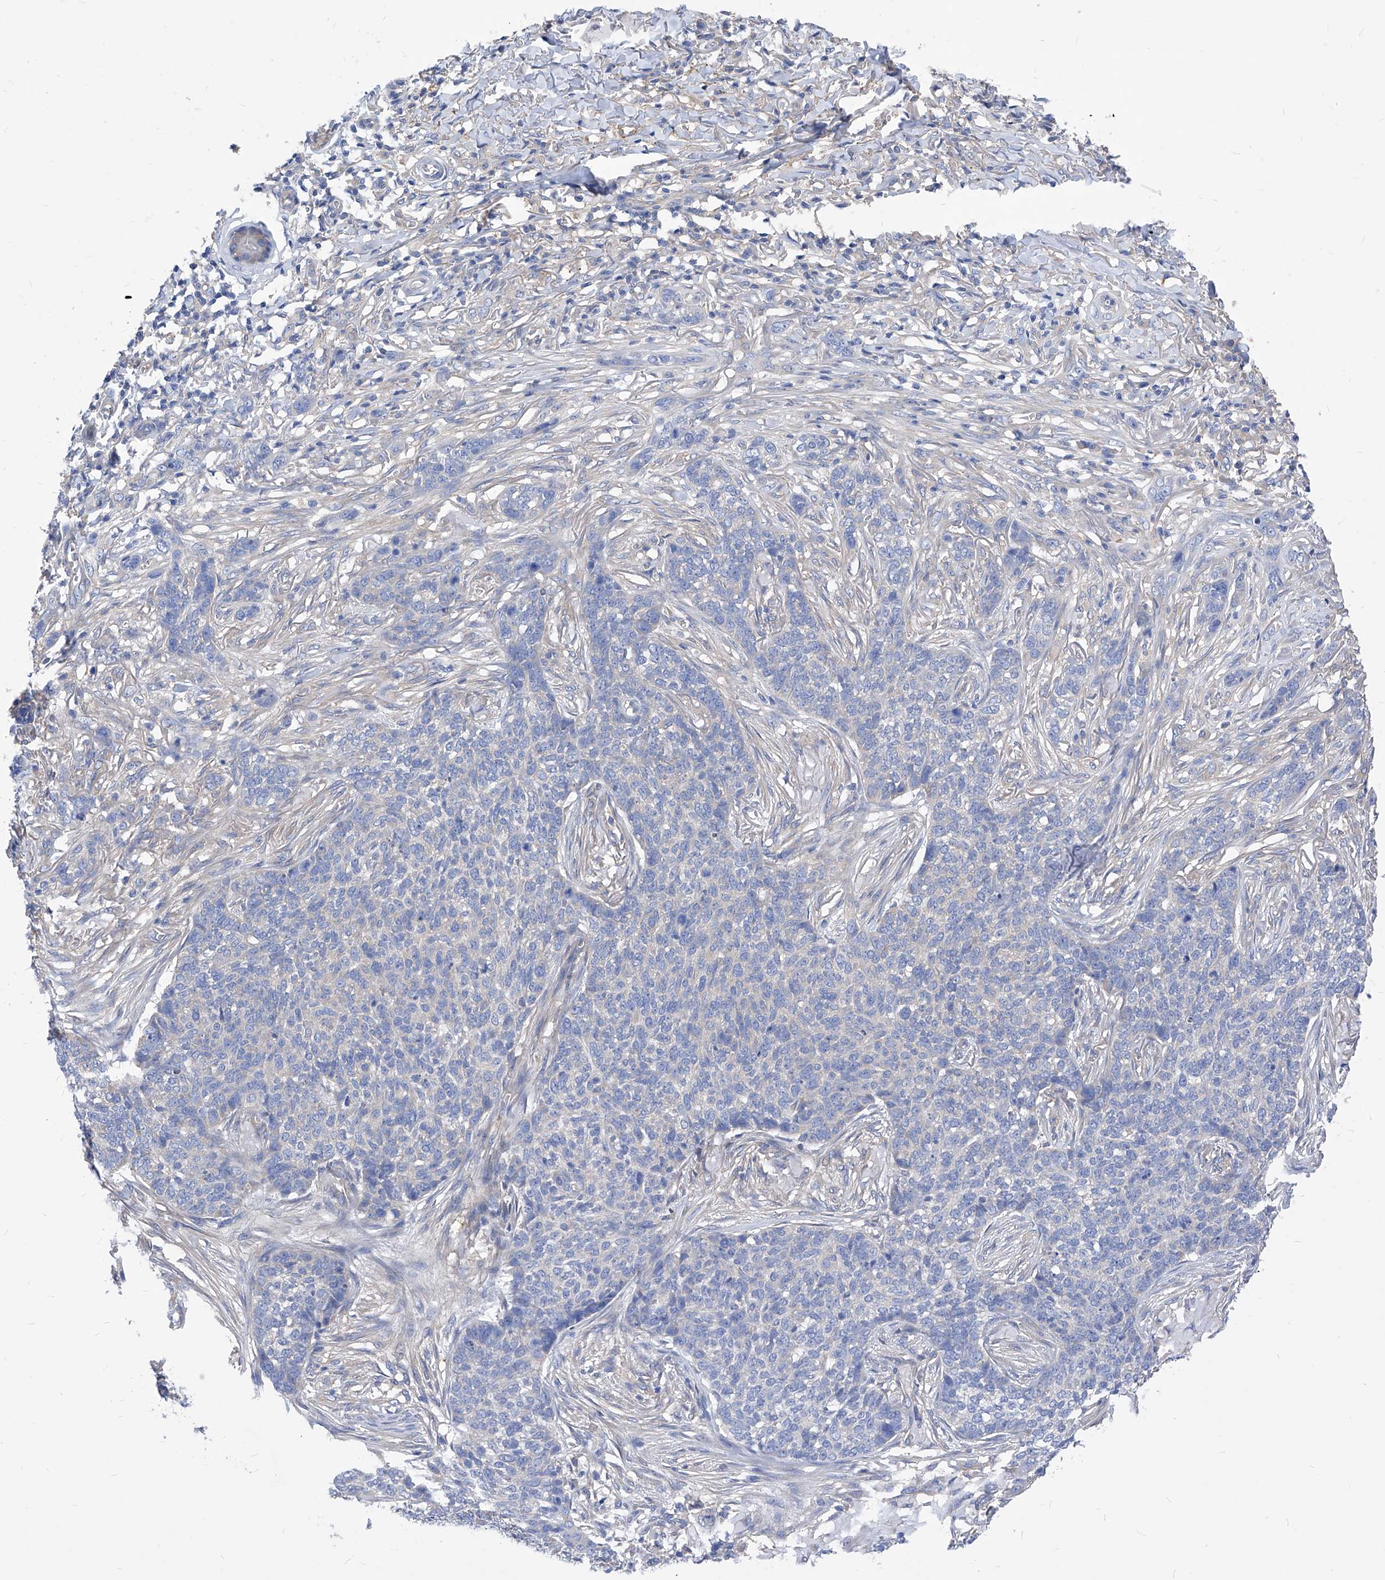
{"staining": {"intensity": "negative", "quantity": "none", "location": "none"}, "tissue": "skin cancer", "cell_type": "Tumor cells", "image_type": "cancer", "snomed": [{"axis": "morphology", "description": "Basal cell carcinoma"}, {"axis": "topography", "description": "Skin"}], "caption": "Protein analysis of basal cell carcinoma (skin) shows no significant expression in tumor cells. Nuclei are stained in blue.", "gene": "XPNPEP1", "patient": {"sex": "male", "age": 85}}